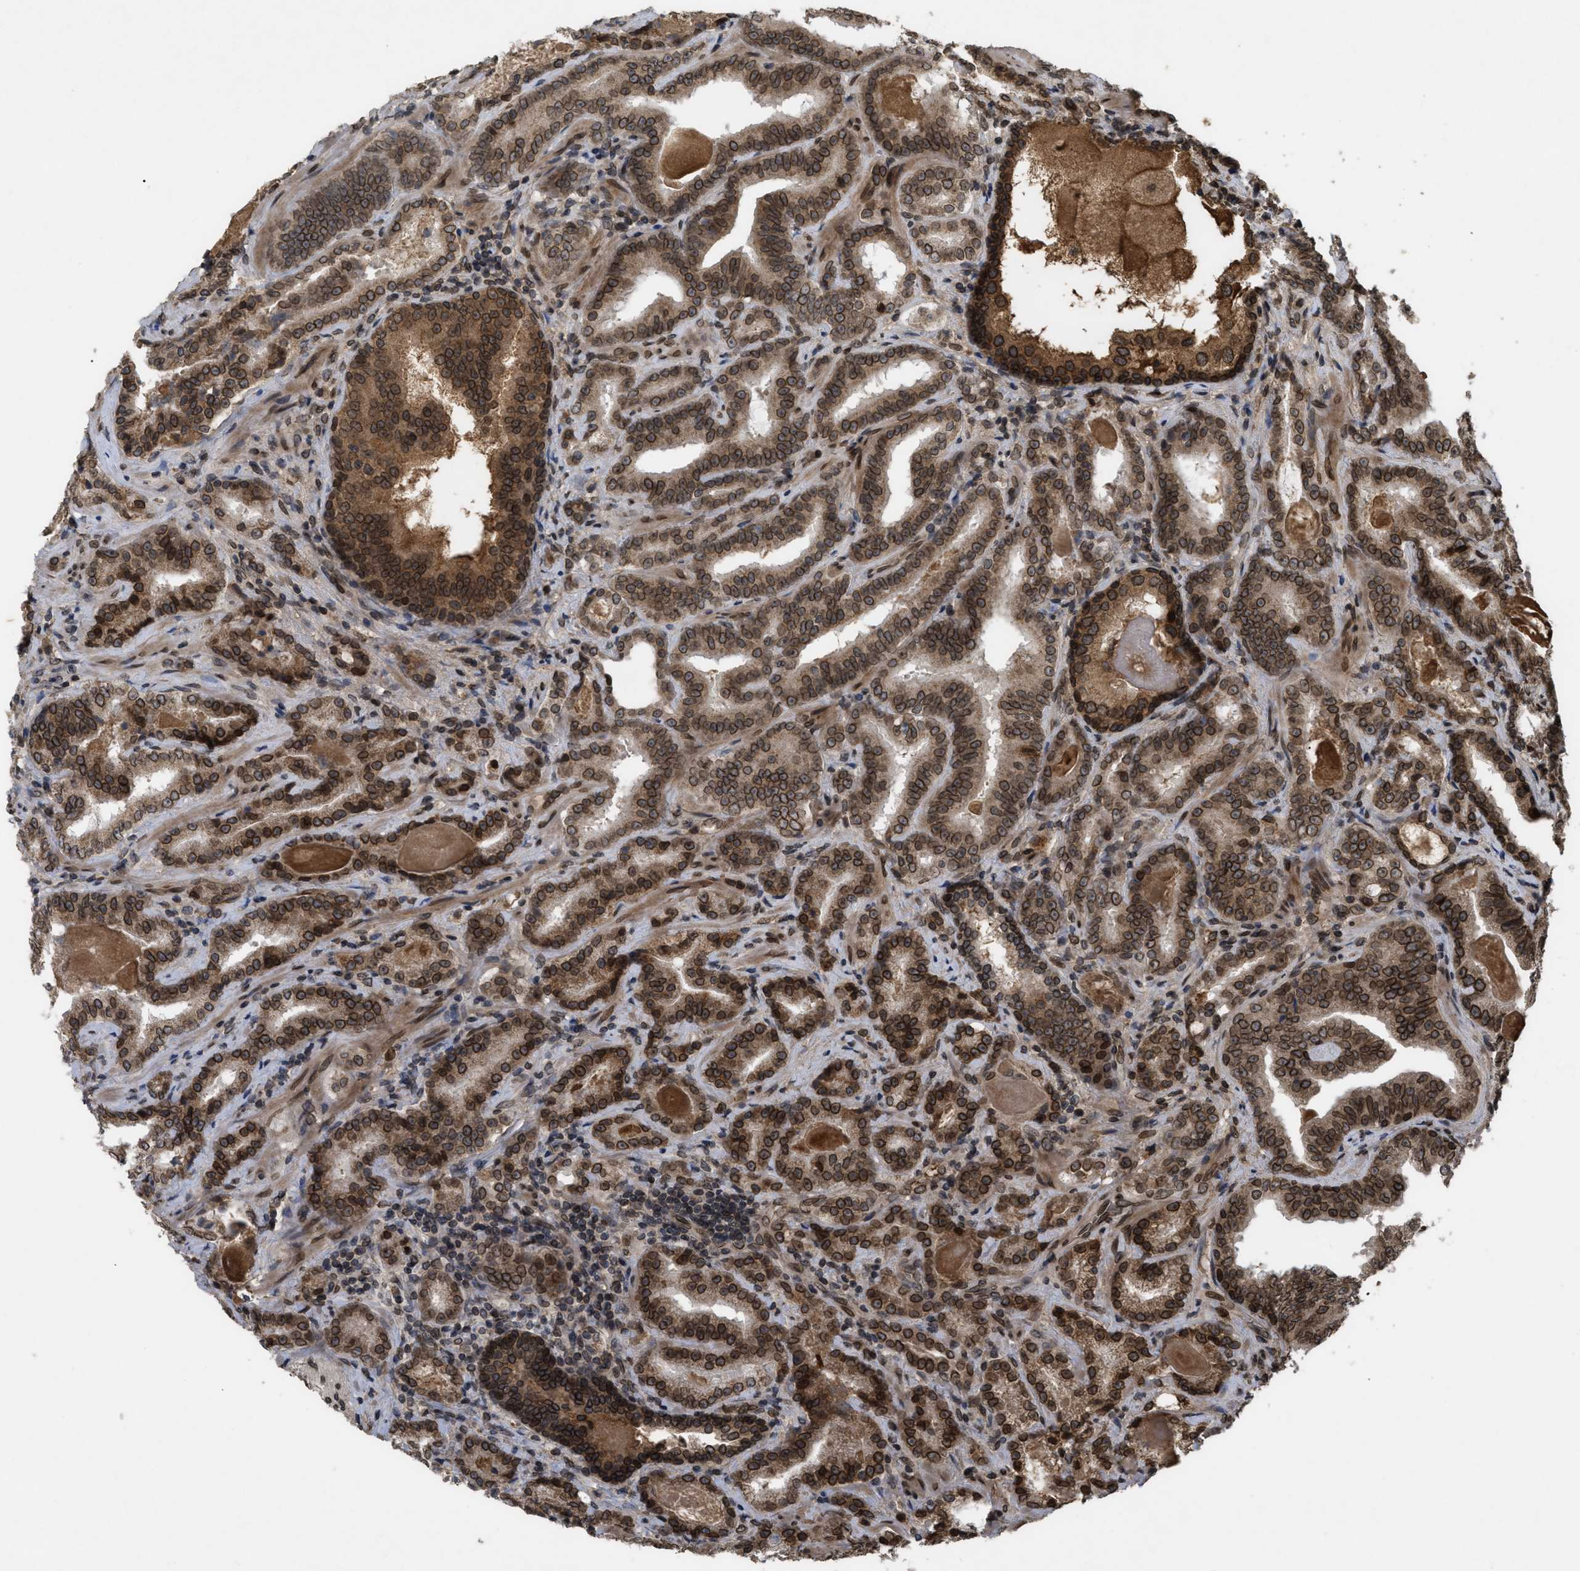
{"staining": {"intensity": "strong", "quantity": ">75%", "location": "cytoplasmic/membranous,nuclear"}, "tissue": "prostate cancer", "cell_type": "Tumor cells", "image_type": "cancer", "snomed": [{"axis": "morphology", "description": "Adenocarcinoma, Low grade"}, {"axis": "topography", "description": "Prostate"}], "caption": "DAB immunohistochemical staining of human prostate cancer shows strong cytoplasmic/membranous and nuclear protein expression in about >75% of tumor cells.", "gene": "CRY1", "patient": {"sex": "male", "age": 60}}